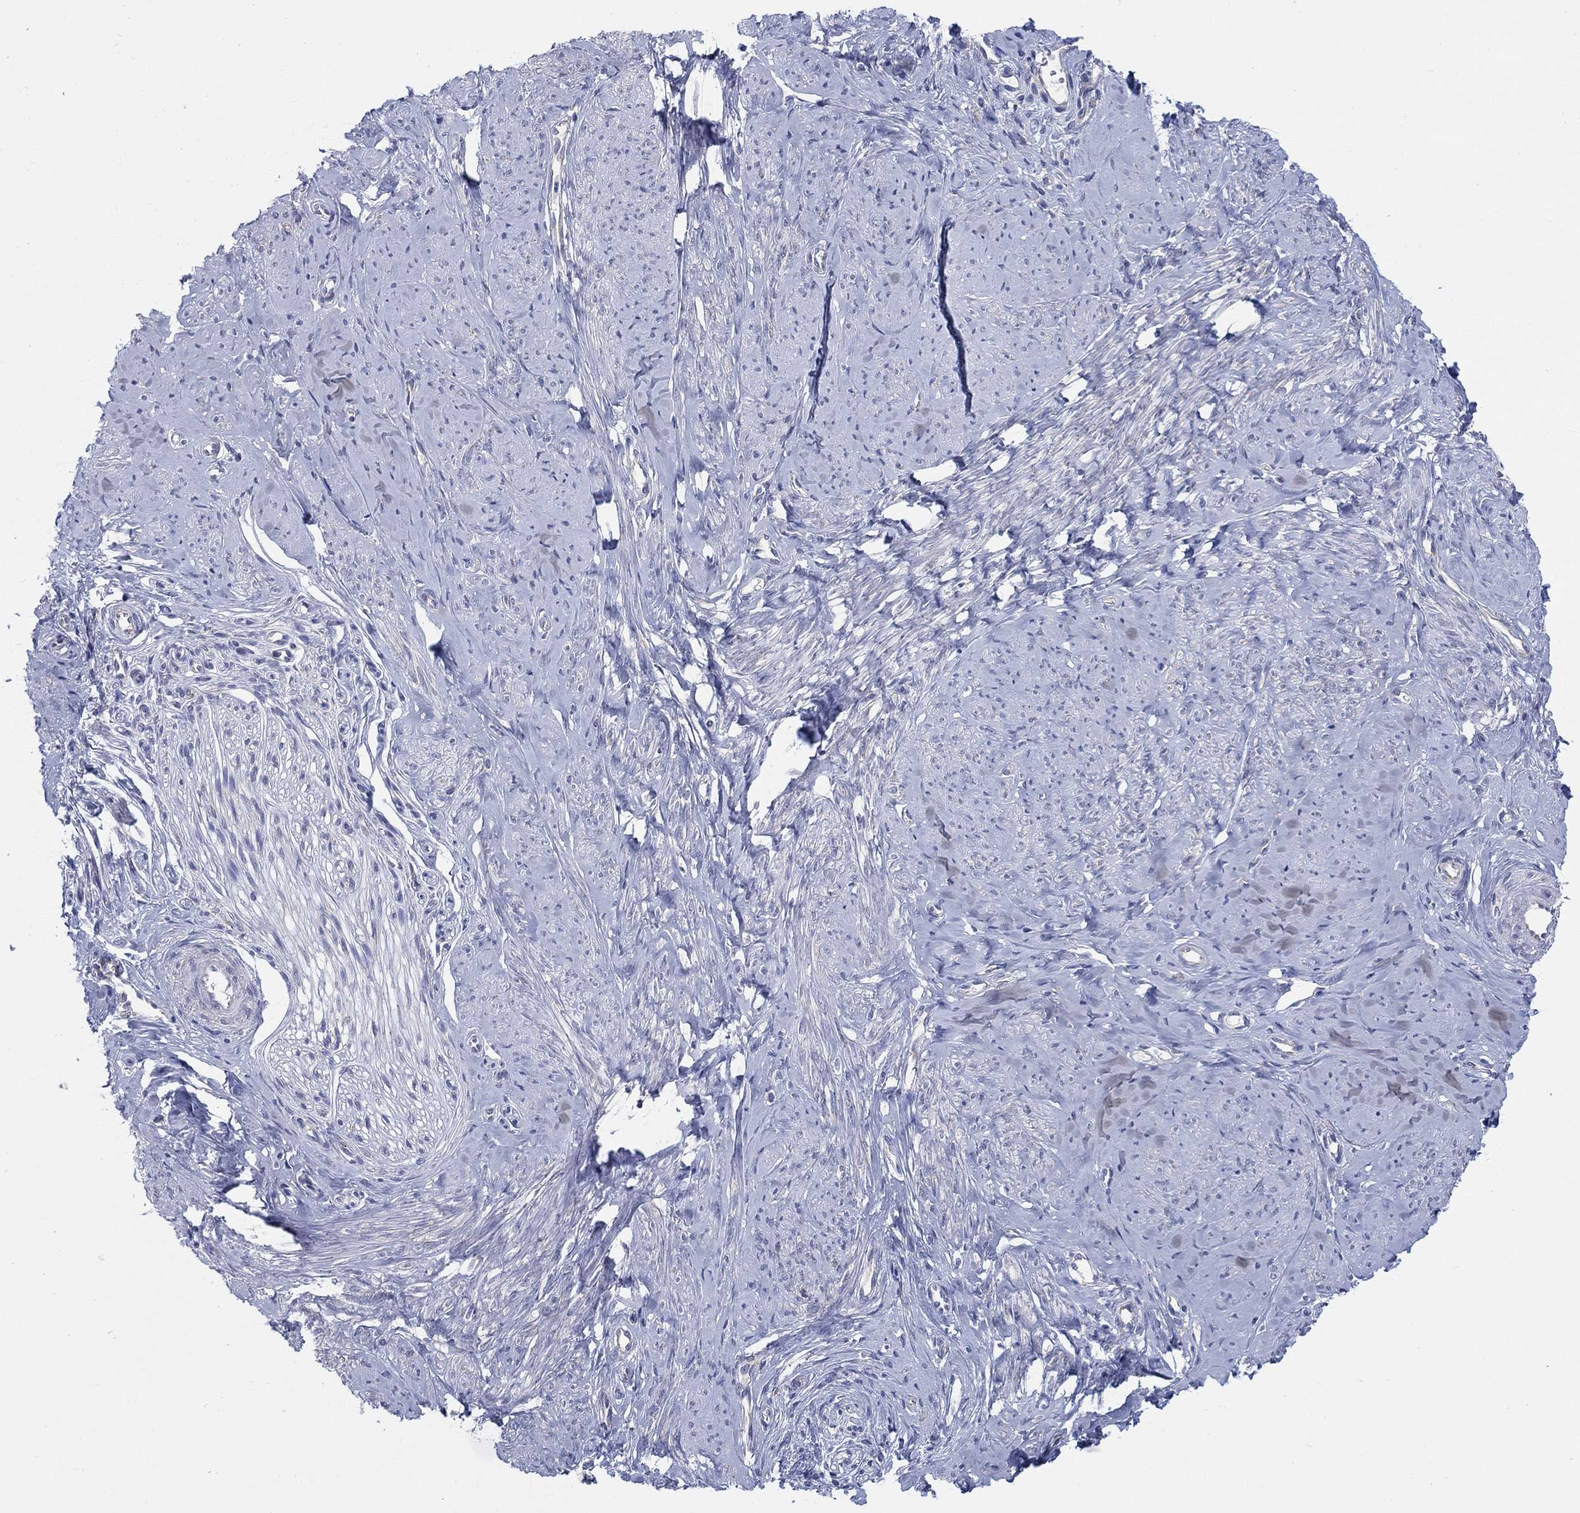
{"staining": {"intensity": "negative", "quantity": "none", "location": "none"}, "tissue": "smooth muscle", "cell_type": "Smooth muscle cells", "image_type": "normal", "snomed": [{"axis": "morphology", "description": "Normal tissue, NOS"}, {"axis": "topography", "description": "Smooth muscle"}], "caption": "This photomicrograph is of benign smooth muscle stained with IHC to label a protein in brown with the nuclei are counter-stained blue. There is no expression in smooth muscle cells. The staining was performed using DAB to visualize the protein expression in brown, while the nuclei were stained in blue with hematoxylin (Magnification: 20x).", "gene": "TMEM59", "patient": {"sex": "female", "age": 48}}